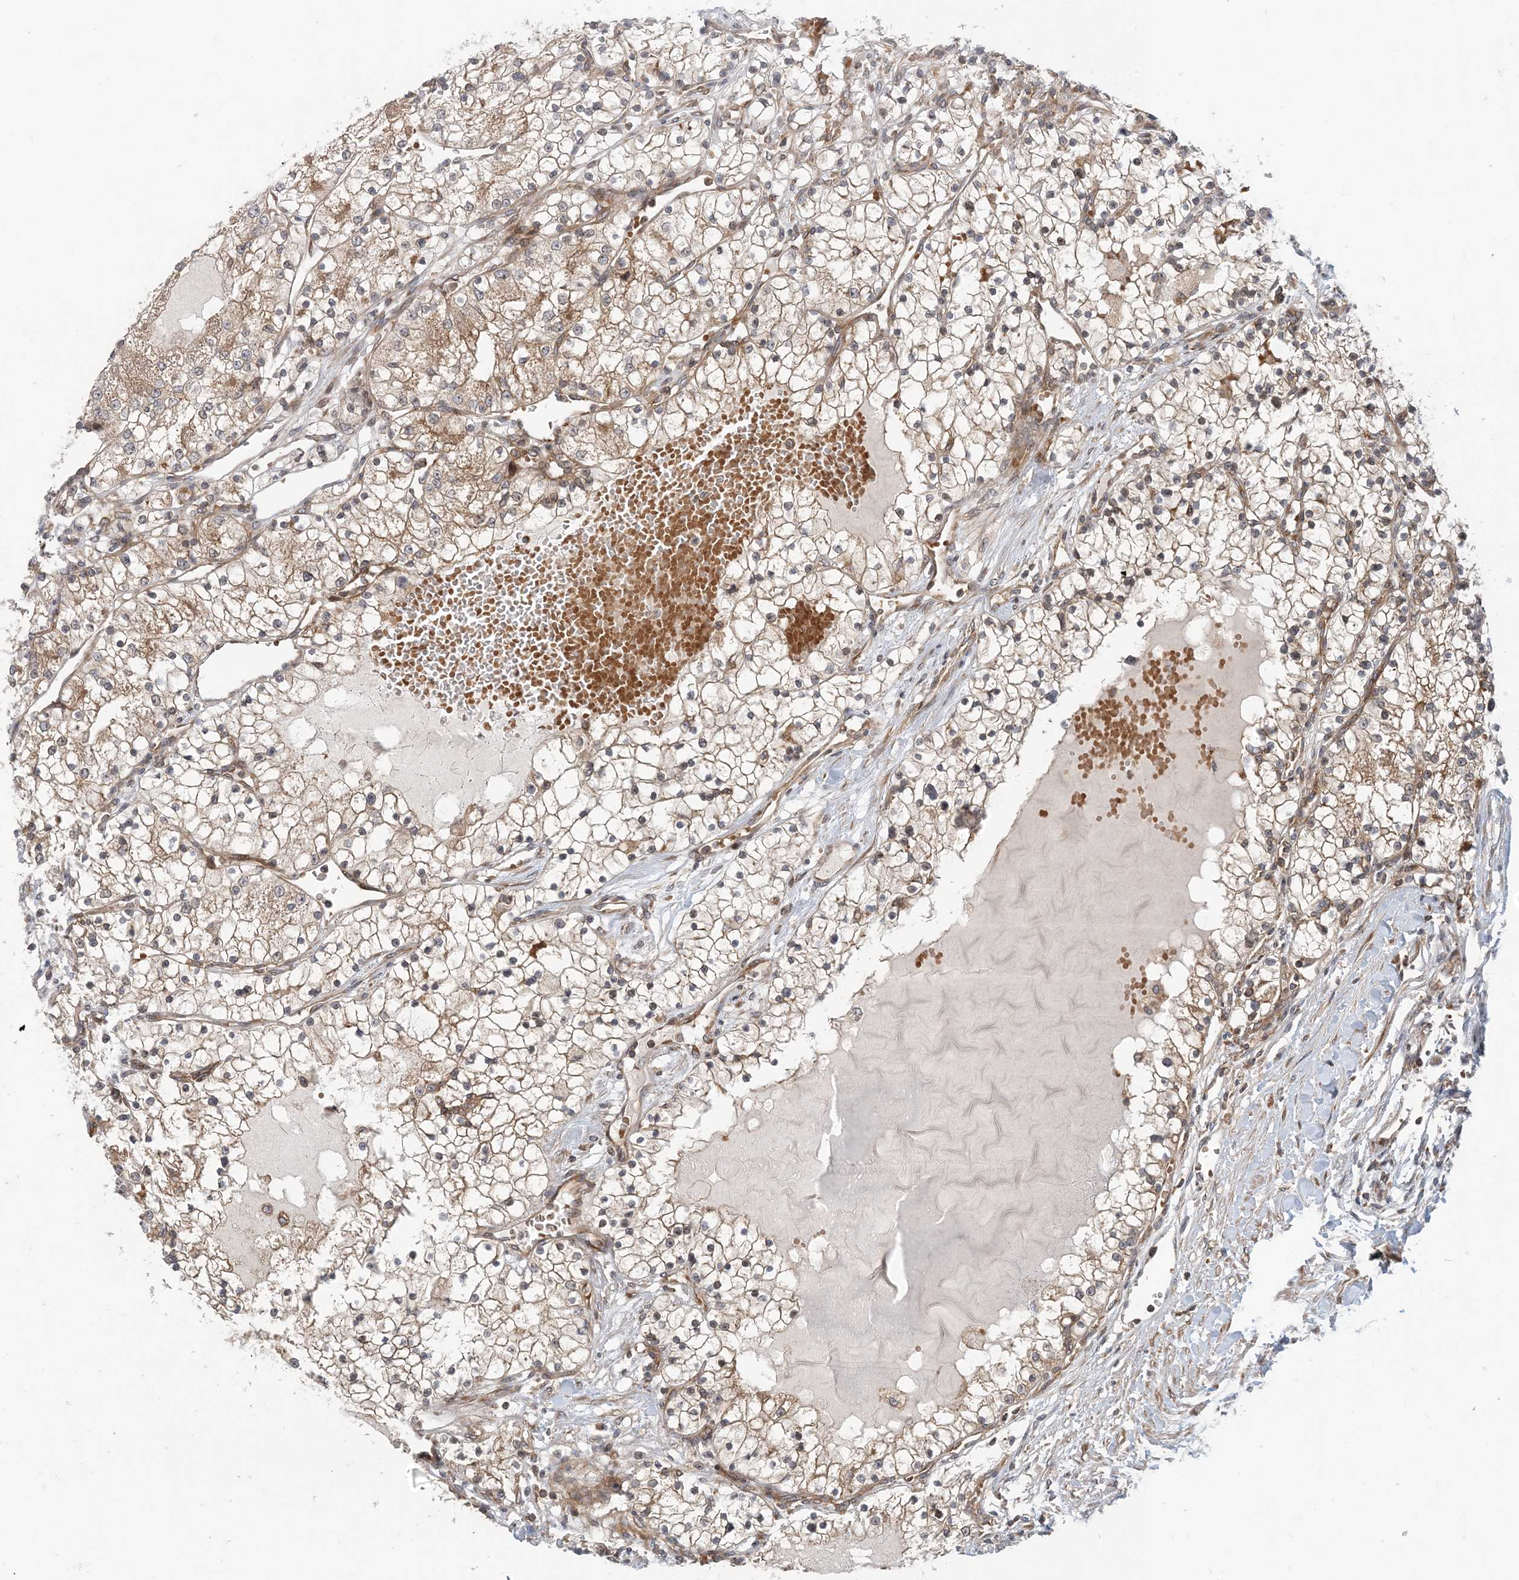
{"staining": {"intensity": "weak", "quantity": ">75%", "location": "cytoplasmic/membranous"}, "tissue": "renal cancer", "cell_type": "Tumor cells", "image_type": "cancer", "snomed": [{"axis": "morphology", "description": "Normal tissue, NOS"}, {"axis": "morphology", "description": "Adenocarcinoma, NOS"}, {"axis": "topography", "description": "Kidney"}], "caption": "The histopathology image exhibits staining of renal cancer, revealing weak cytoplasmic/membranous protein staining (brown color) within tumor cells.", "gene": "ATP13A2", "patient": {"sex": "male", "age": 68}}